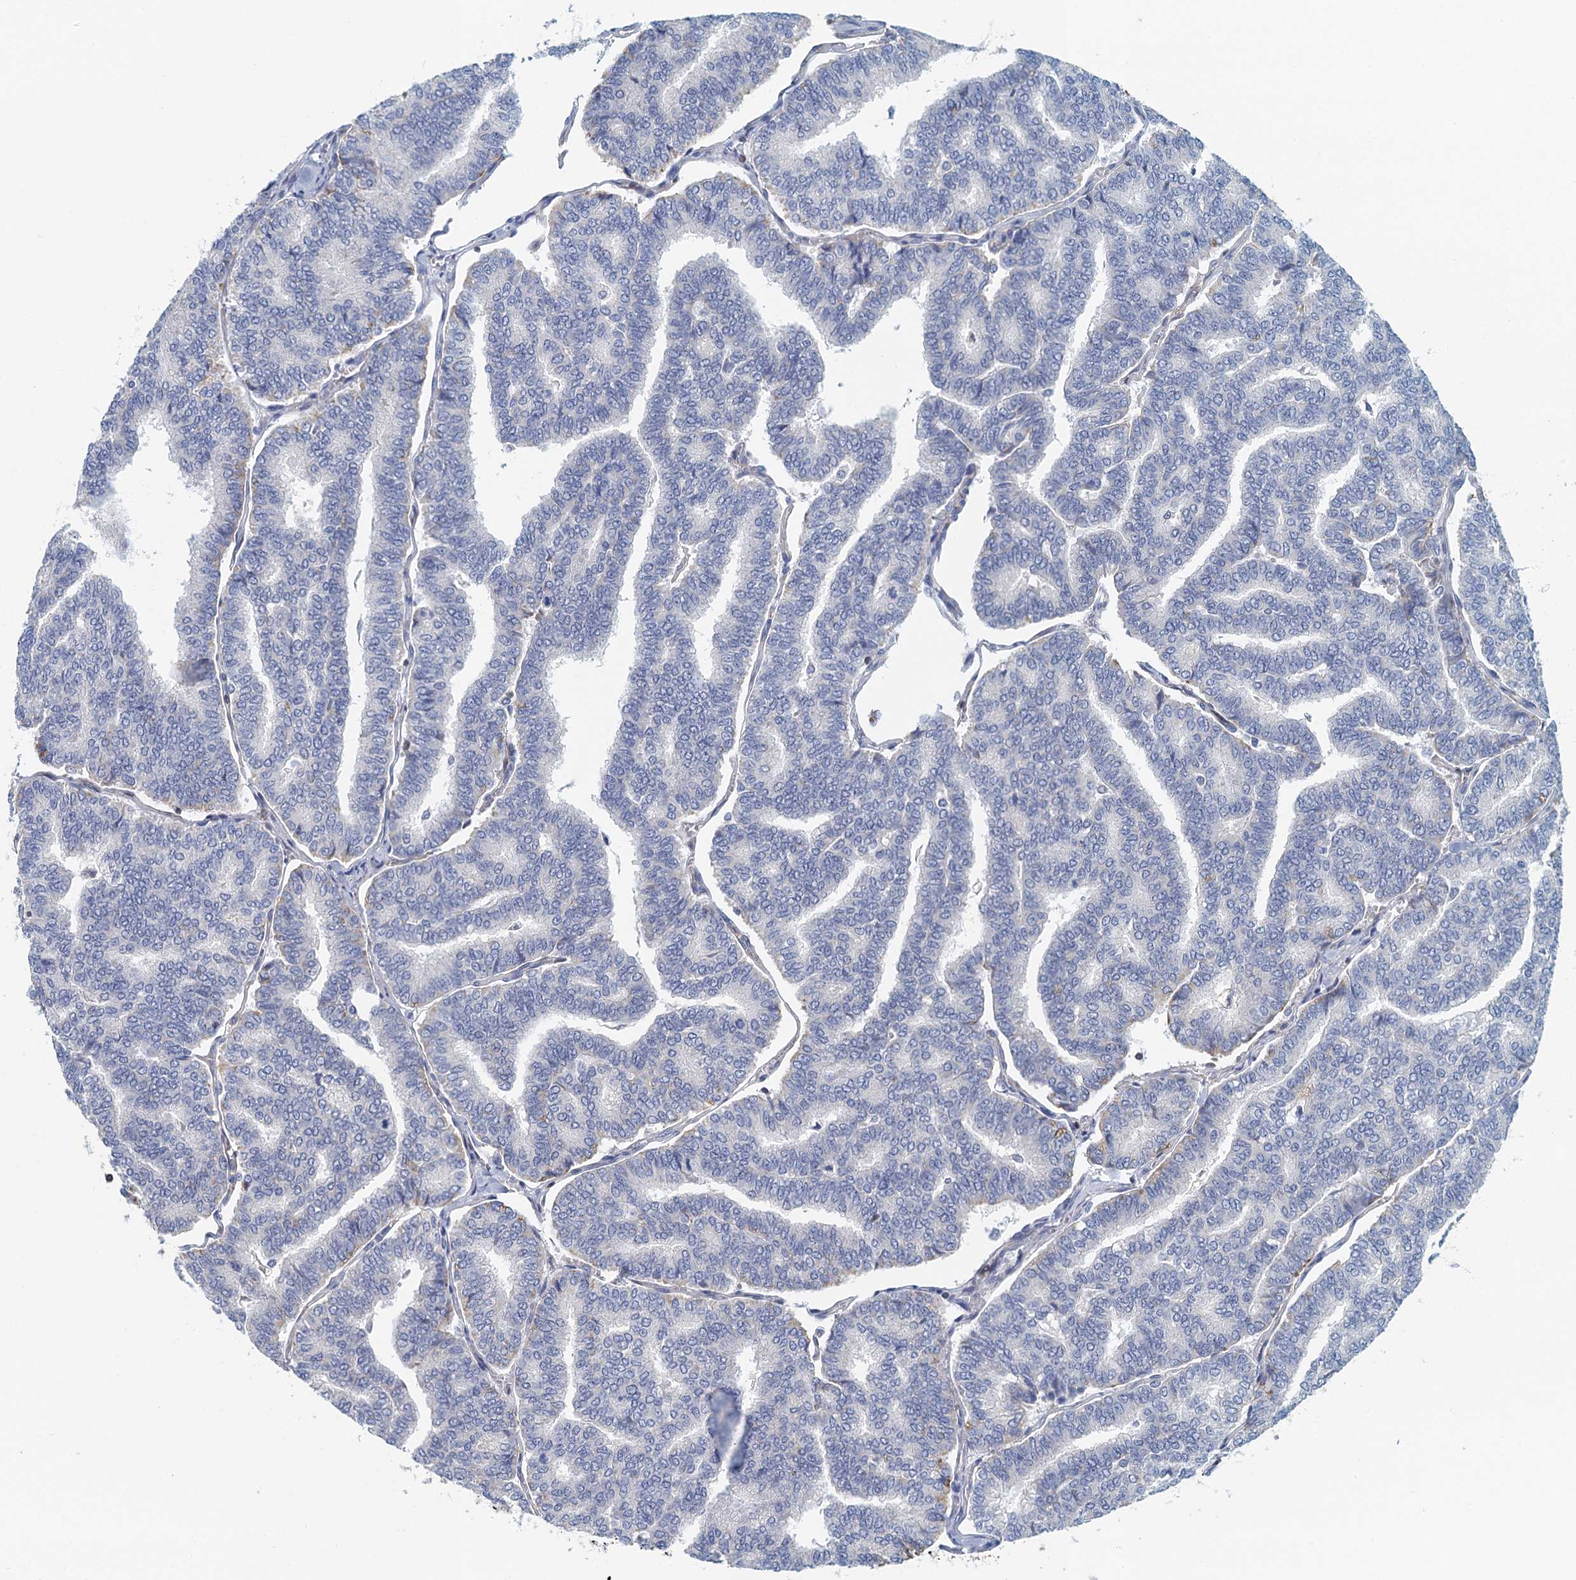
{"staining": {"intensity": "negative", "quantity": "none", "location": "none"}, "tissue": "thyroid cancer", "cell_type": "Tumor cells", "image_type": "cancer", "snomed": [{"axis": "morphology", "description": "Papillary adenocarcinoma, NOS"}, {"axis": "topography", "description": "Thyroid gland"}], "caption": "Tumor cells show no significant protein expression in thyroid papillary adenocarcinoma.", "gene": "TRAF3IP3", "patient": {"sex": "female", "age": 35}}